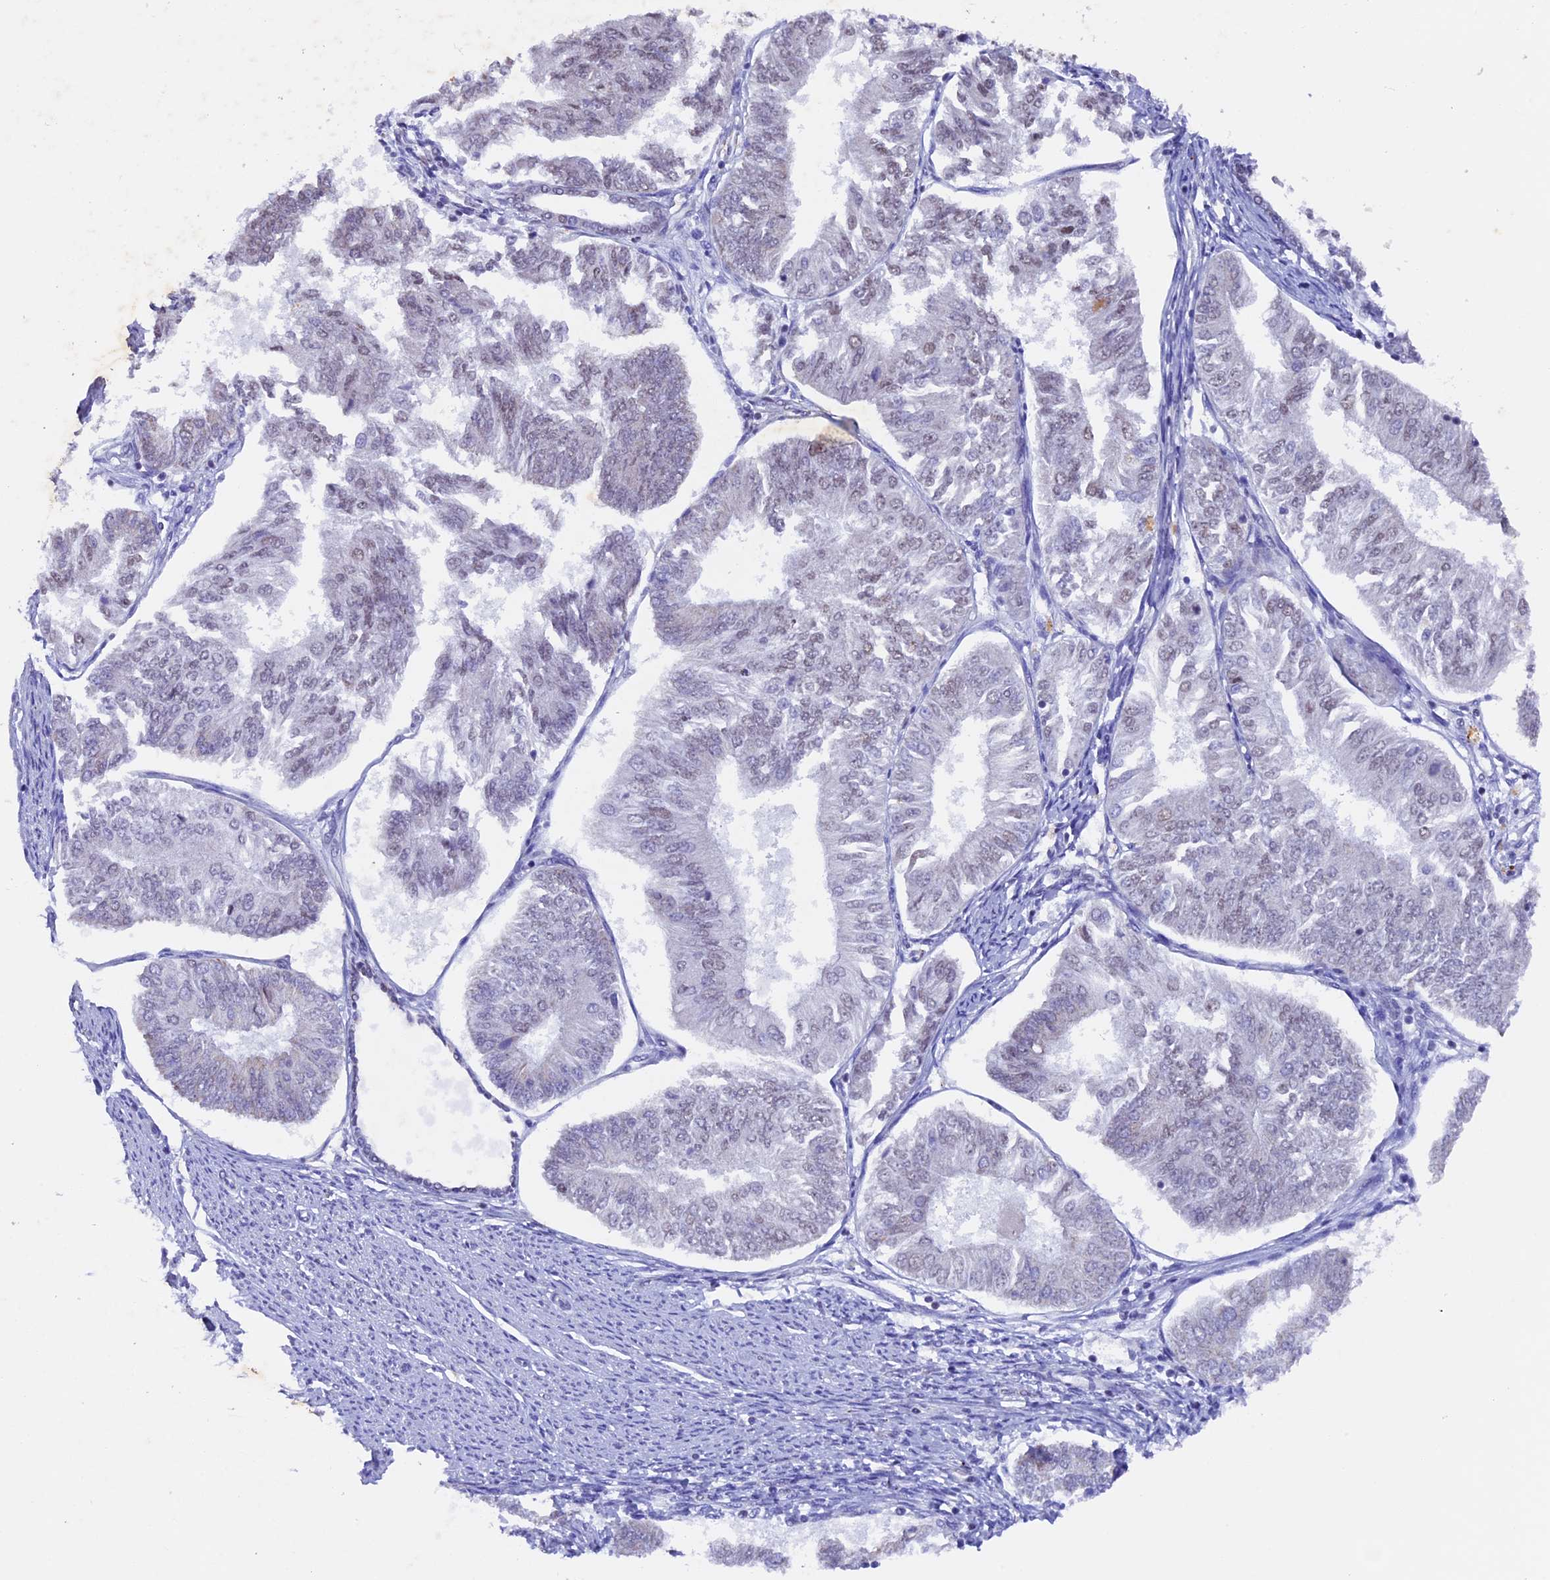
{"staining": {"intensity": "weak", "quantity": "<25%", "location": "nuclear"}, "tissue": "endometrial cancer", "cell_type": "Tumor cells", "image_type": "cancer", "snomed": [{"axis": "morphology", "description": "Adenocarcinoma, NOS"}, {"axis": "topography", "description": "Endometrium"}], "caption": "IHC histopathology image of human endometrial cancer stained for a protein (brown), which reveals no expression in tumor cells.", "gene": "TFAM", "patient": {"sex": "female", "age": 58}}